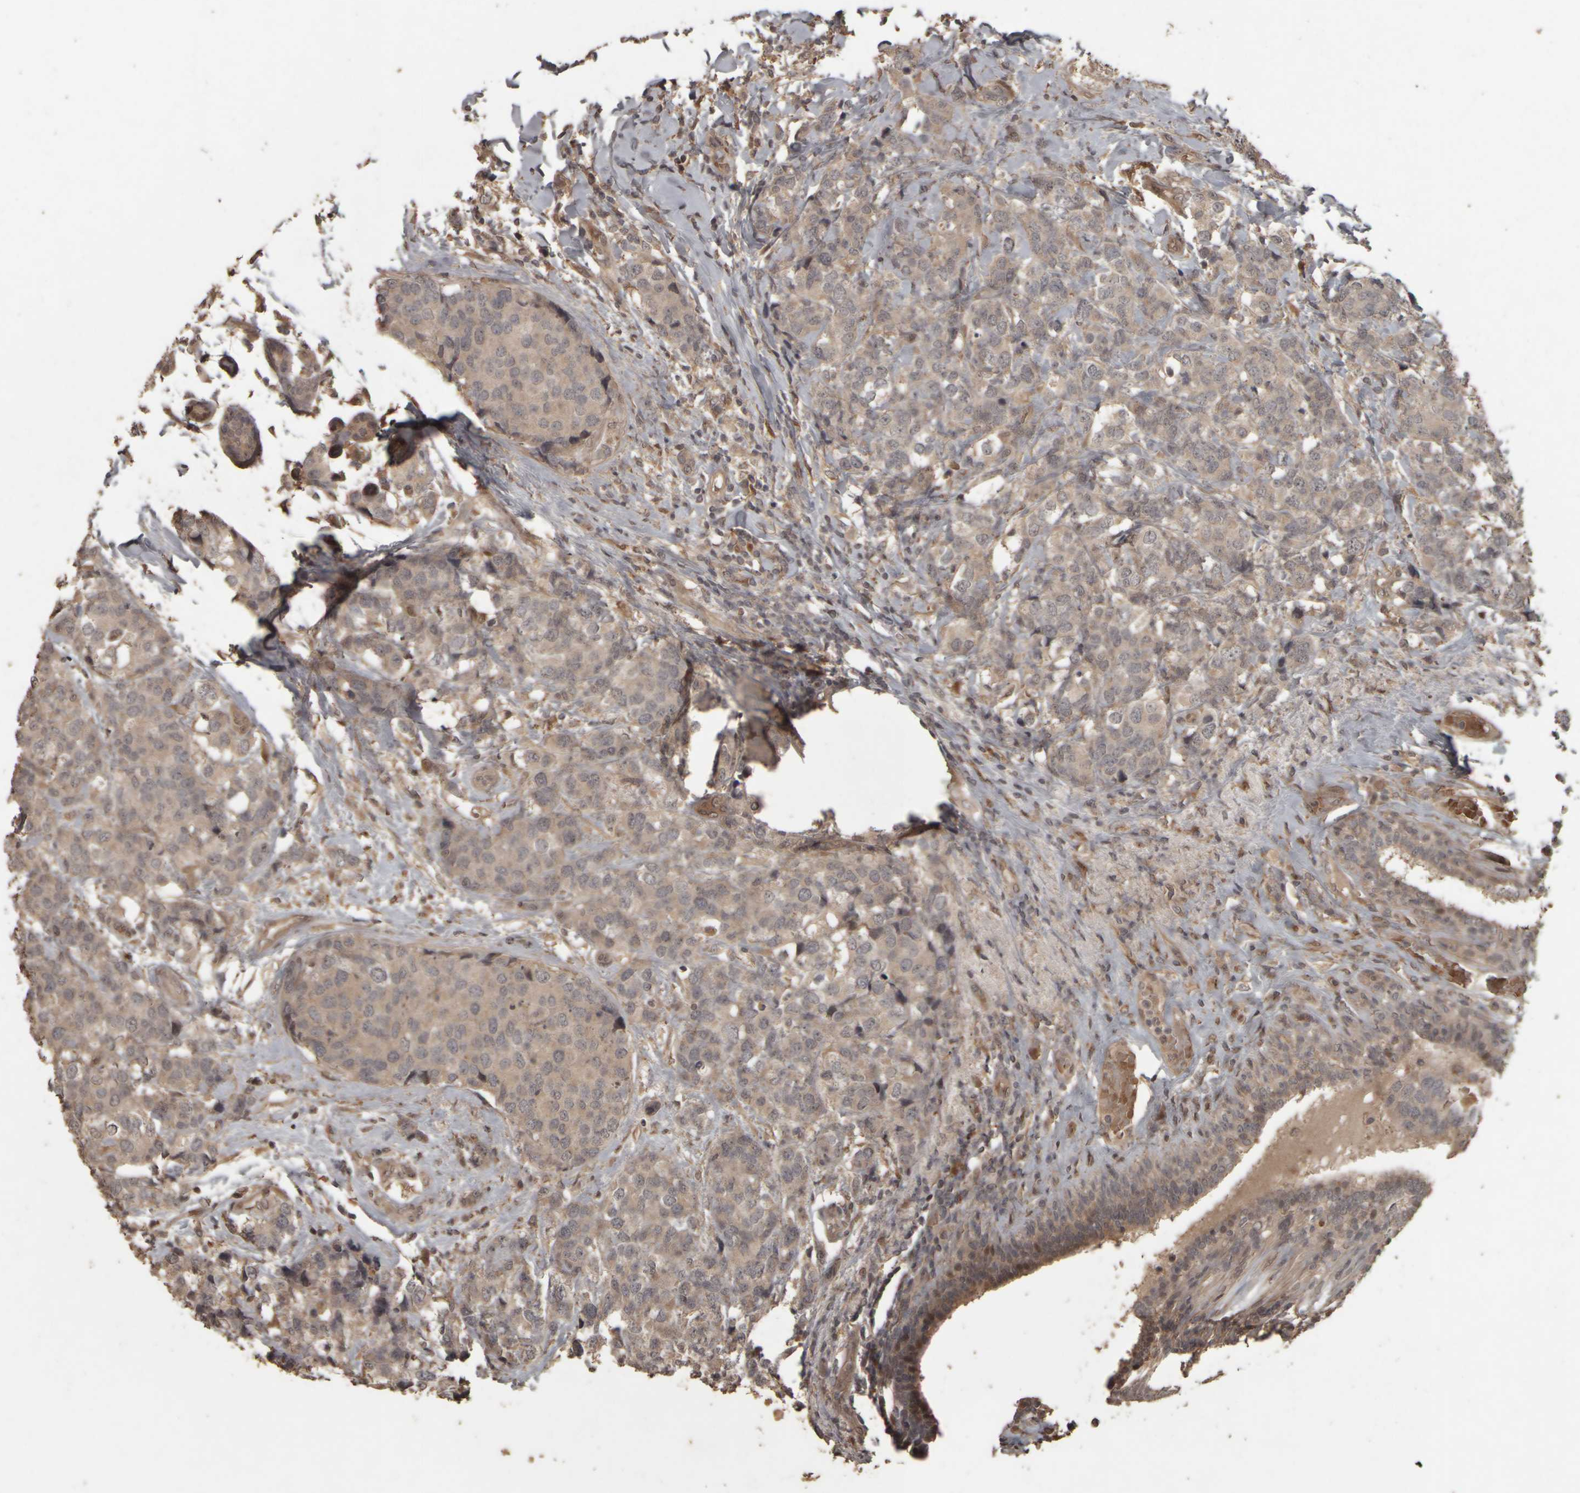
{"staining": {"intensity": "weak", "quantity": ">75%", "location": "cytoplasmic/membranous"}, "tissue": "breast cancer", "cell_type": "Tumor cells", "image_type": "cancer", "snomed": [{"axis": "morphology", "description": "Lobular carcinoma"}, {"axis": "topography", "description": "Breast"}], "caption": "Breast lobular carcinoma stained for a protein (brown) demonstrates weak cytoplasmic/membranous positive positivity in approximately >75% of tumor cells.", "gene": "ACO1", "patient": {"sex": "female", "age": 59}}